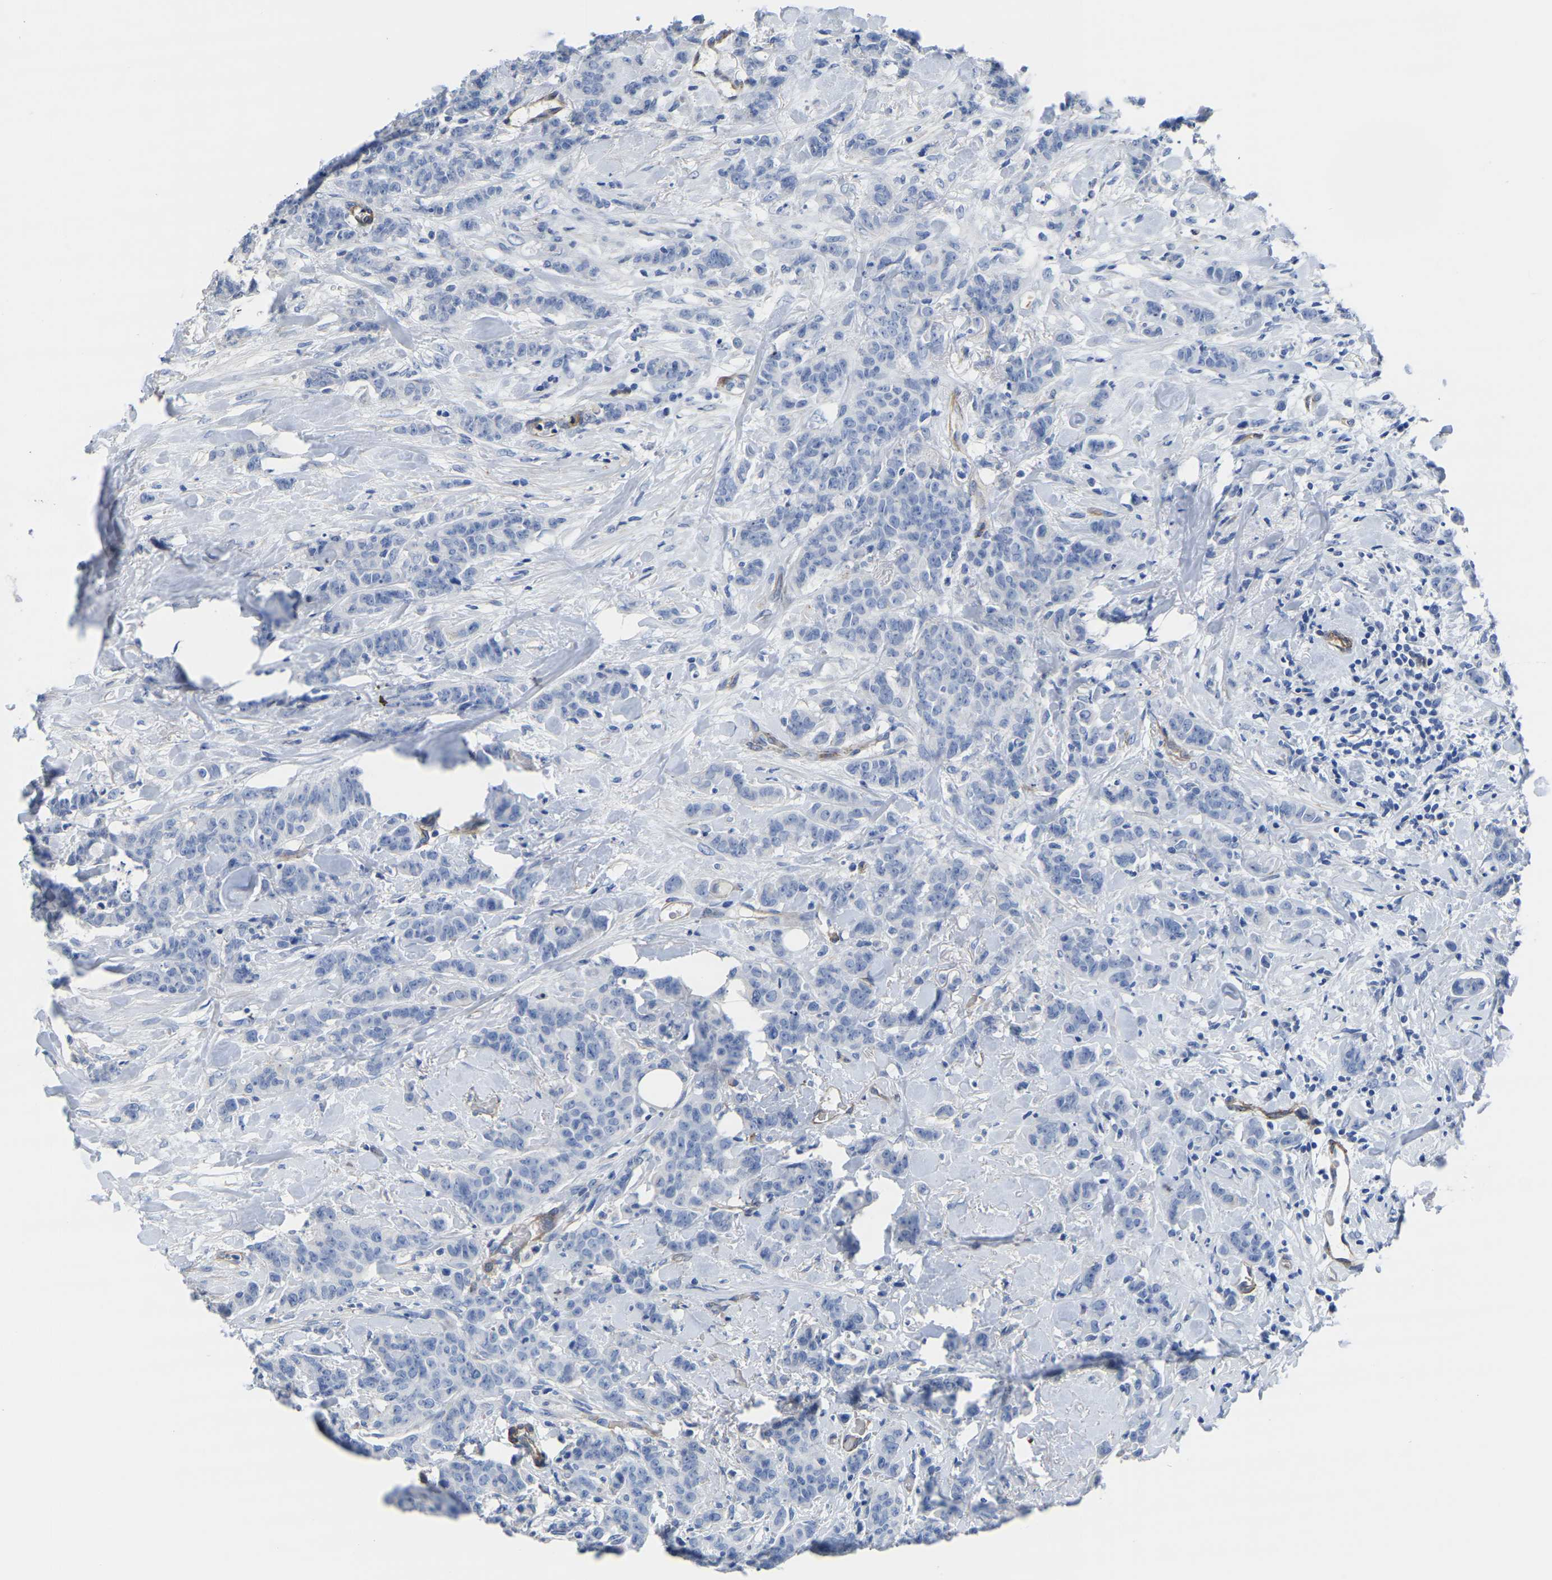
{"staining": {"intensity": "negative", "quantity": "none", "location": "none"}, "tissue": "breast cancer", "cell_type": "Tumor cells", "image_type": "cancer", "snomed": [{"axis": "morphology", "description": "Normal tissue, NOS"}, {"axis": "morphology", "description": "Duct carcinoma"}, {"axis": "topography", "description": "Breast"}], "caption": "Breast infiltrating ductal carcinoma stained for a protein using immunohistochemistry displays no expression tumor cells.", "gene": "SLC45A3", "patient": {"sex": "female", "age": 40}}